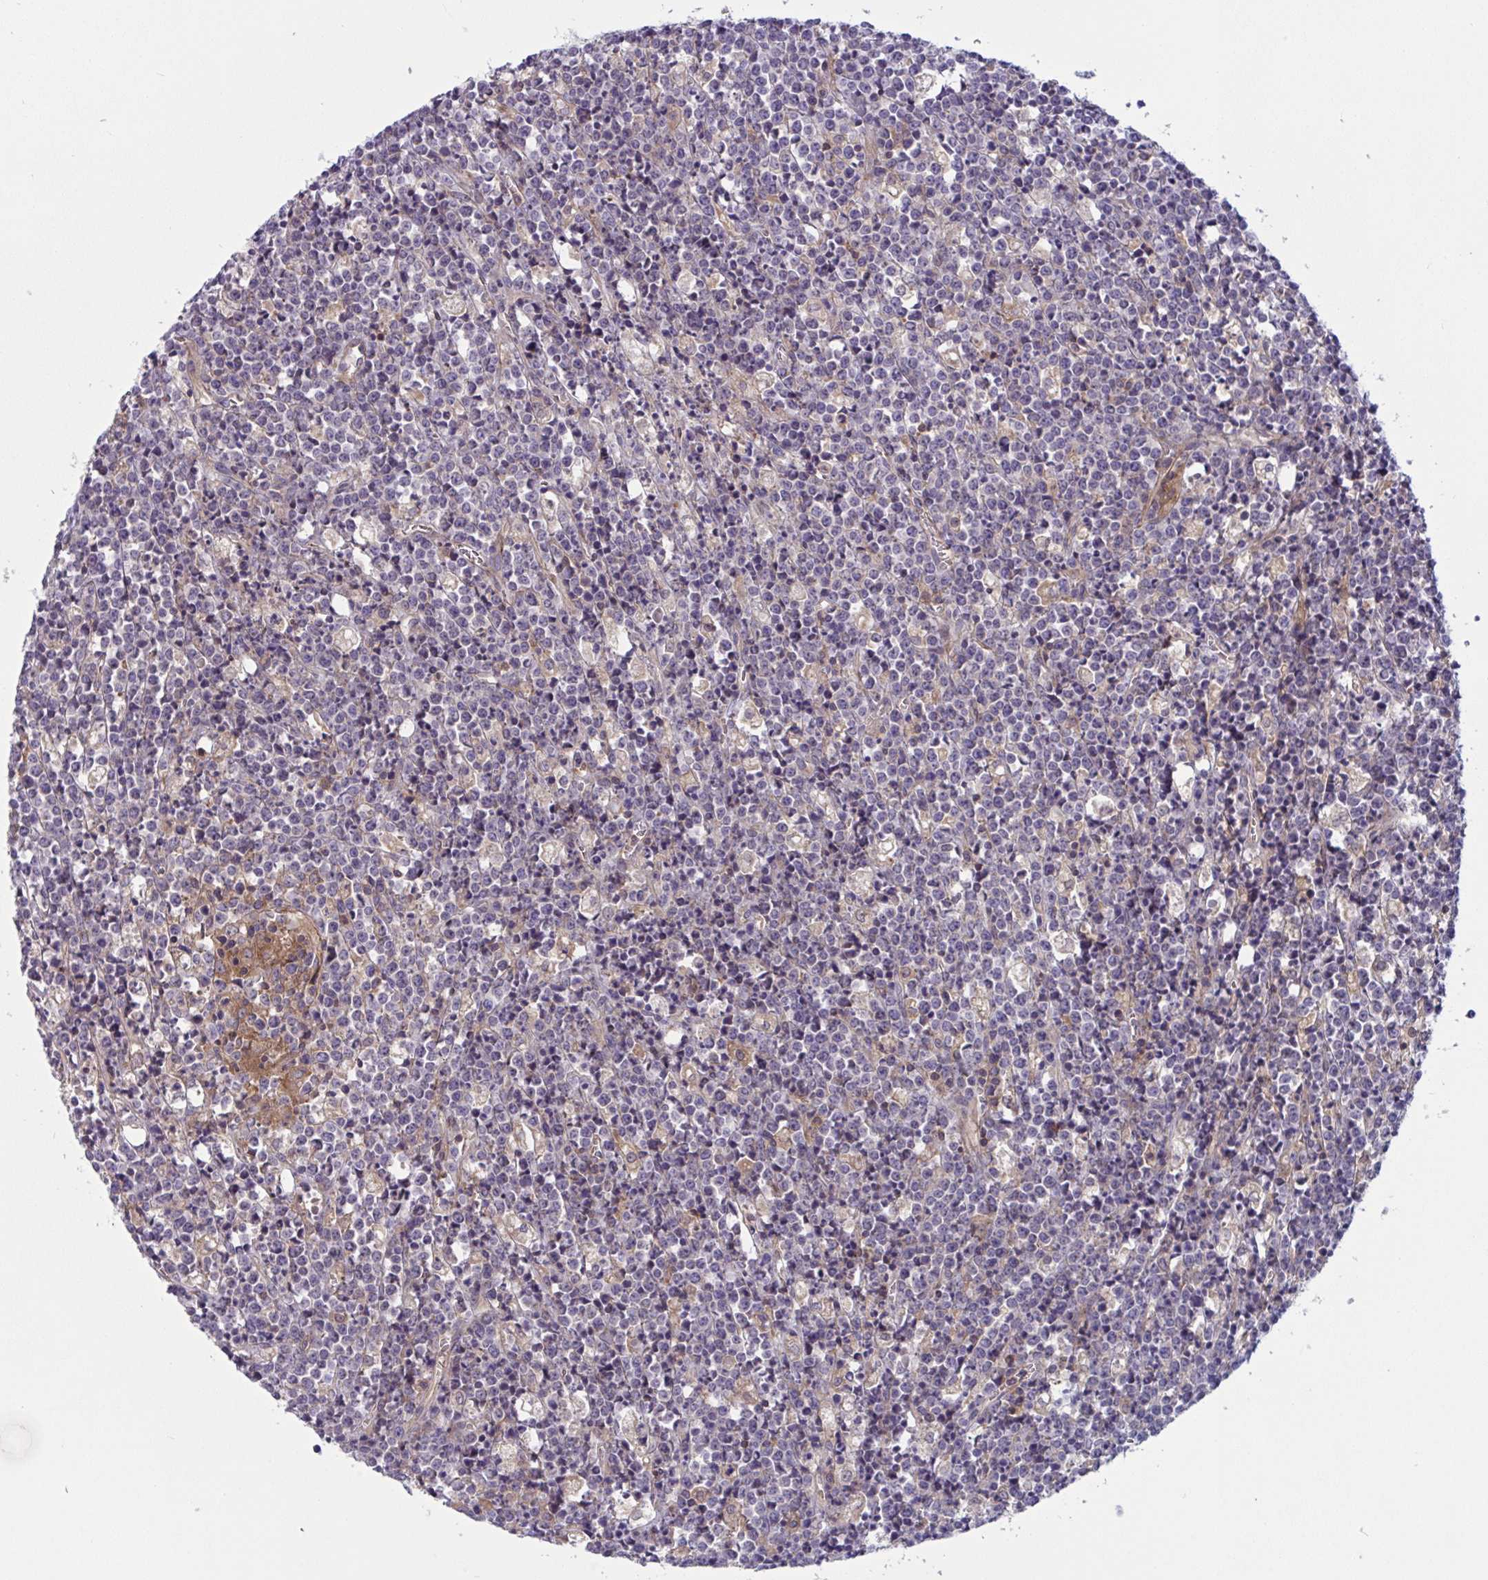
{"staining": {"intensity": "negative", "quantity": "none", "location": "none"}, "tissue": "lymphoma", "cell_type": "Tumor cells", "image_type": "cancer", "snomed": [{"axis": "morphology", "description": "Malignant lymphoma, non-Hodgkin's type, High grade"}, {"axis": "topography", "description": "Ovary"}], "caption": "Tumor cells are negative for protein expression in human lymphoma.", "gene": "TANK", "patient": {"sex": "female", "age": 56}}